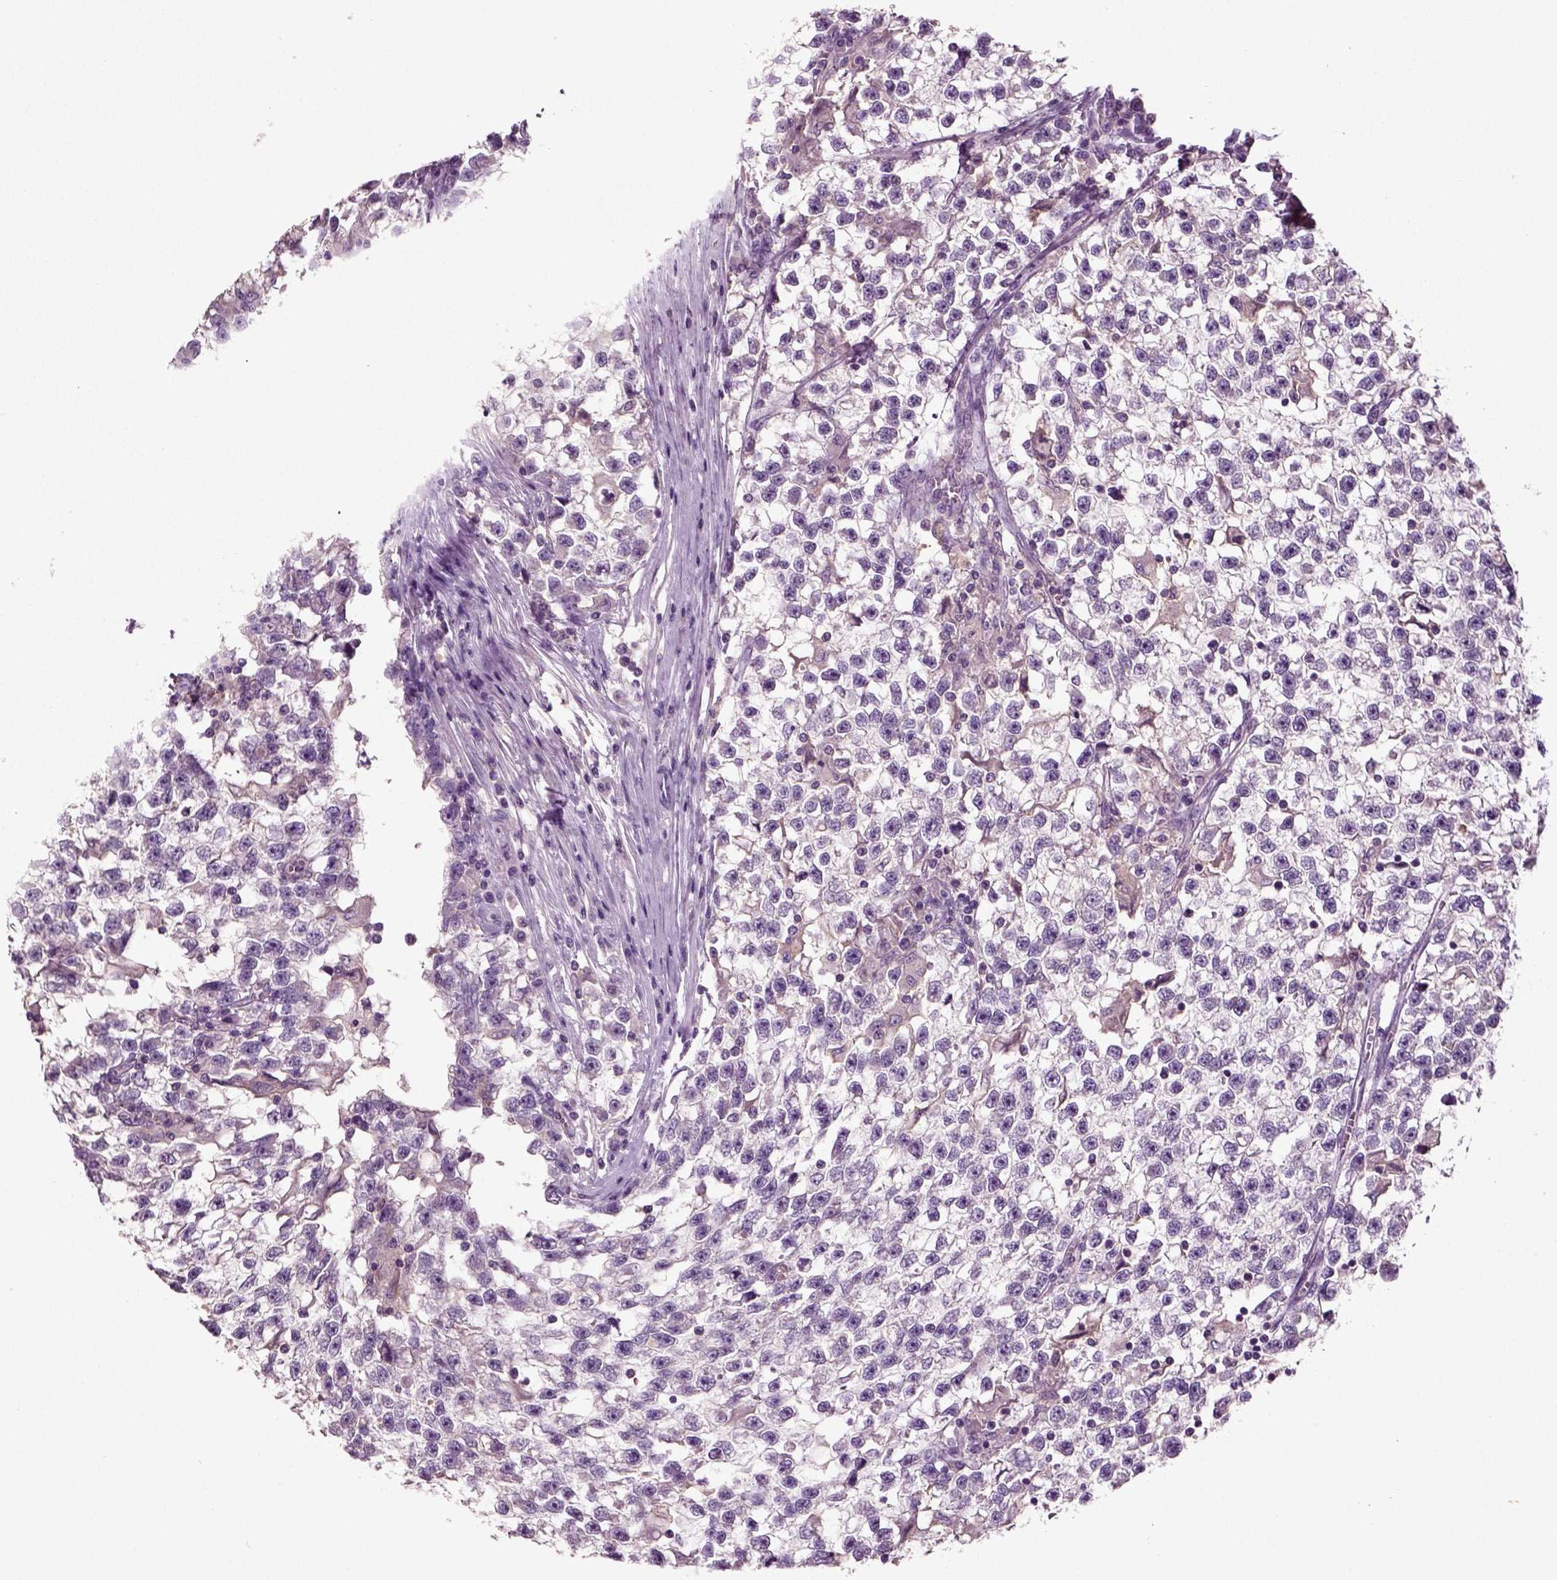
{"staining": {"intensity": "negative", "quantity": "none", "location": "none"}, "tissue": "testis cancer", "cell_type": "Tumor cells", "image_type": "cancer", "snomed": [{"axis": "morphology", "description": "Seminoma, NOS"}, {"axis": "topography", "description": "Testis"}], "caption": "The image reveals no staining of tumor cells in testis cancer.", "gene": "DEFB118", "patient": {"sex": "male", "age": 31}}